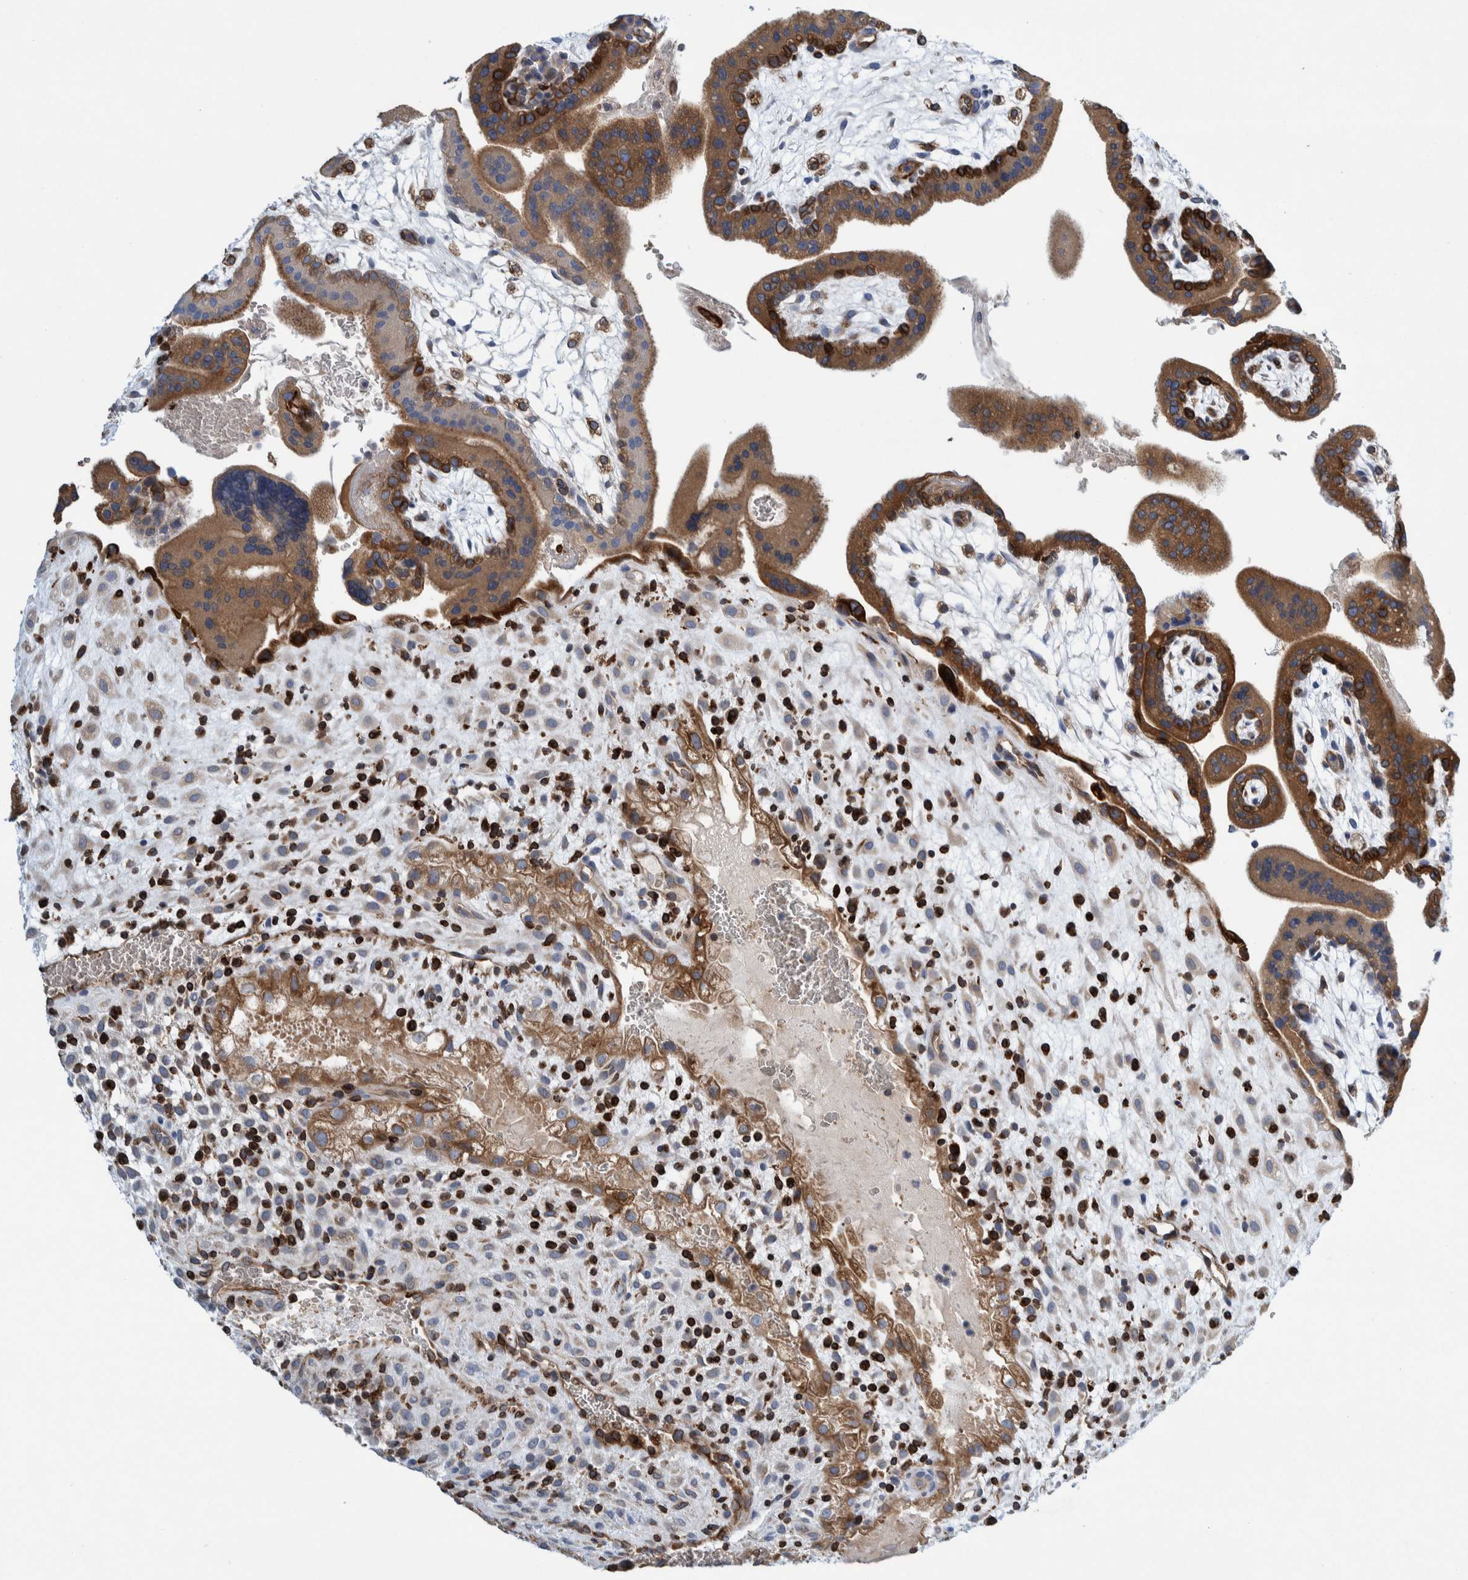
{"staining": {"intensity": "moderate", "quantity": ">75%", "location": "cytoplasmic/membranous"}, "tissue": "placenta", "cell_type": "Decidual cells", "image_type": "normal", "snomed": [{"axis": "morphology", "description": "Normal tissue, NOS"}, {"axis": "topography", "description": "Placenta"}], "caption": "Moderate cytoplasmic/membranous expression for a protein is appreciated in about >75% of decidual cells of normal placenta using immunohistochemistry (IHC).", "gene": "THEM6", "patient": {"sex": "female", "age": 35}}